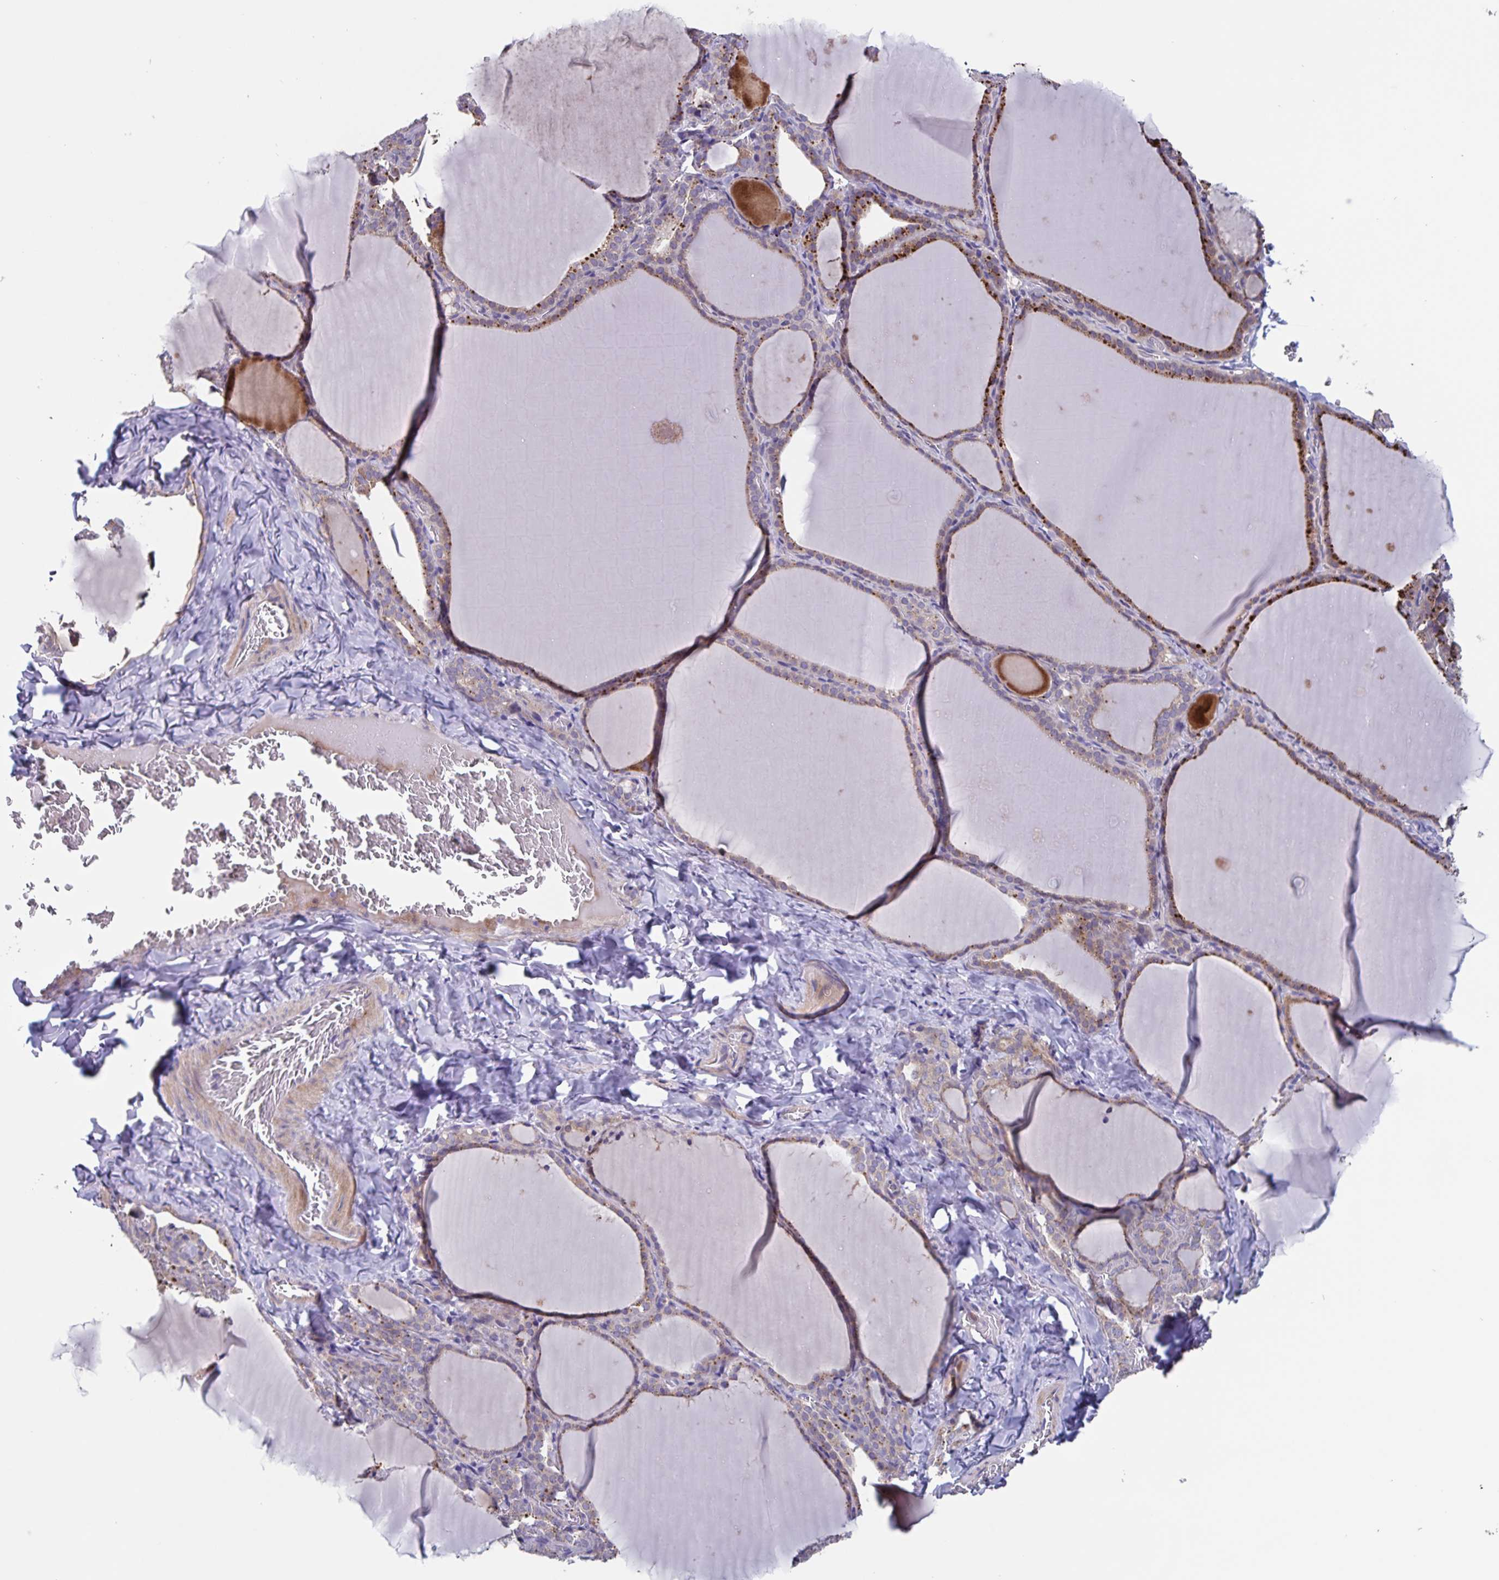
{"staining": {"intensity": "moderate", "quantity": "25%-75%", "location": "cytoplasmic/membranous"}, "tissue": "thyroid gland", "cell_type": "Glandular cells", "image_type": "normal", "snomed": [{"axis": "morphology", "description": "Normal tissue, NOS"}, {"axis": "topography", "description": "Thyroid gland"}], "caption": "Benign thyroid gland displays moderate cytoplasmic/membranous positivity in approximately 25%-75% of glandular cells.", "gene": "FBXL16", "patient": {"sex": "female", "age": 22}}